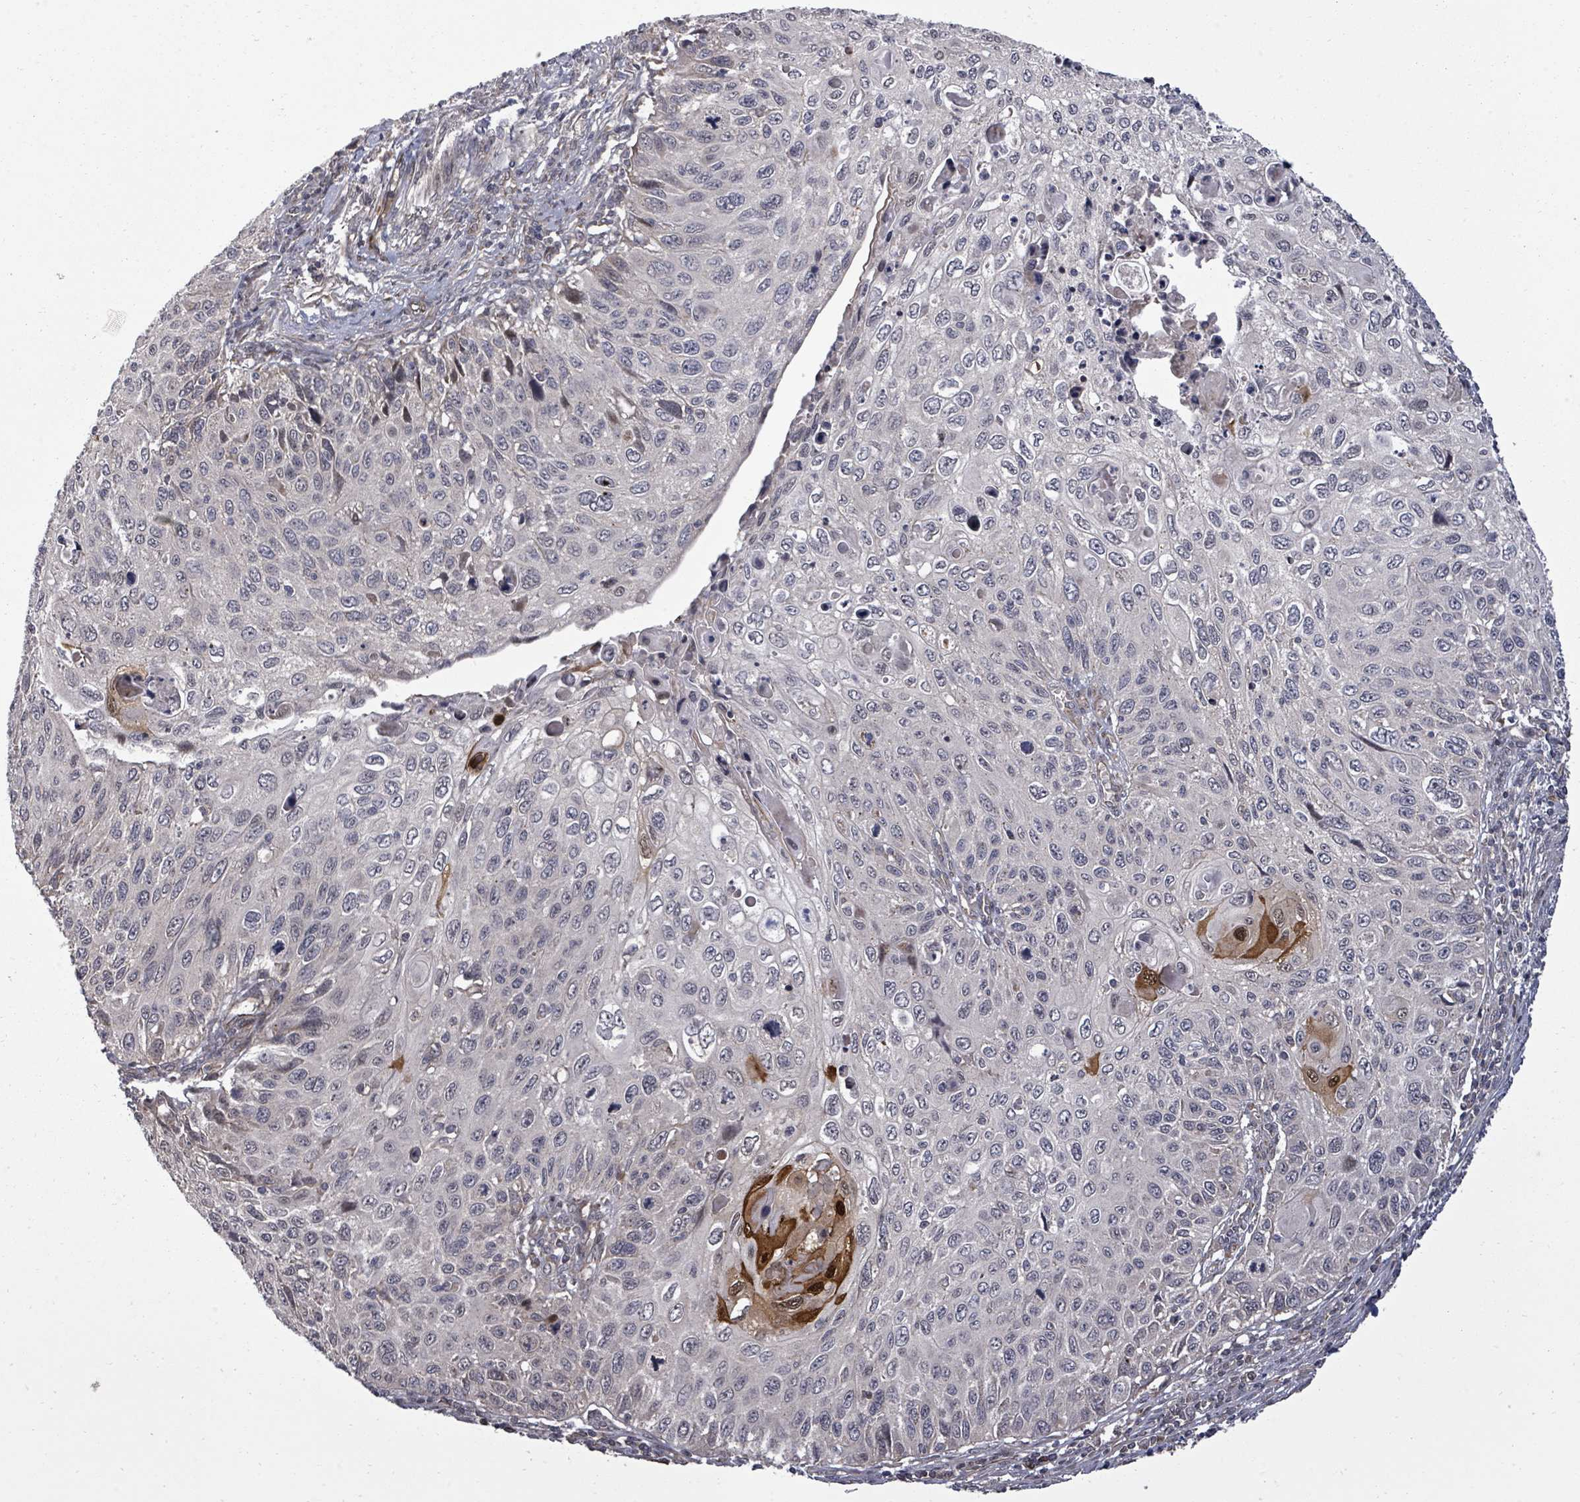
{"staining": {"intensity": "moderate", "quantity": "<25%", "location": "cytoplasmic/membranous,nuclear"}, "tissue": "cervical cancer", "cell_type": "Tumor cells", "image_type": "cancer", "snomed": [{"axis": "morphology", "description": "Squamous cell carcinoma, NOS"}, {"axis": "topography", "description": "Cervix"}], "caption": "An image of human cervical cancer stained for a protein displays moderate cytoplasmic/membranous and nuclear brown staining in tumor cells. (IHC, brightfield microscopy, high magnification).", "gene": "KRTAP27-1", "patient": {"sex": "female", "age": 70}}